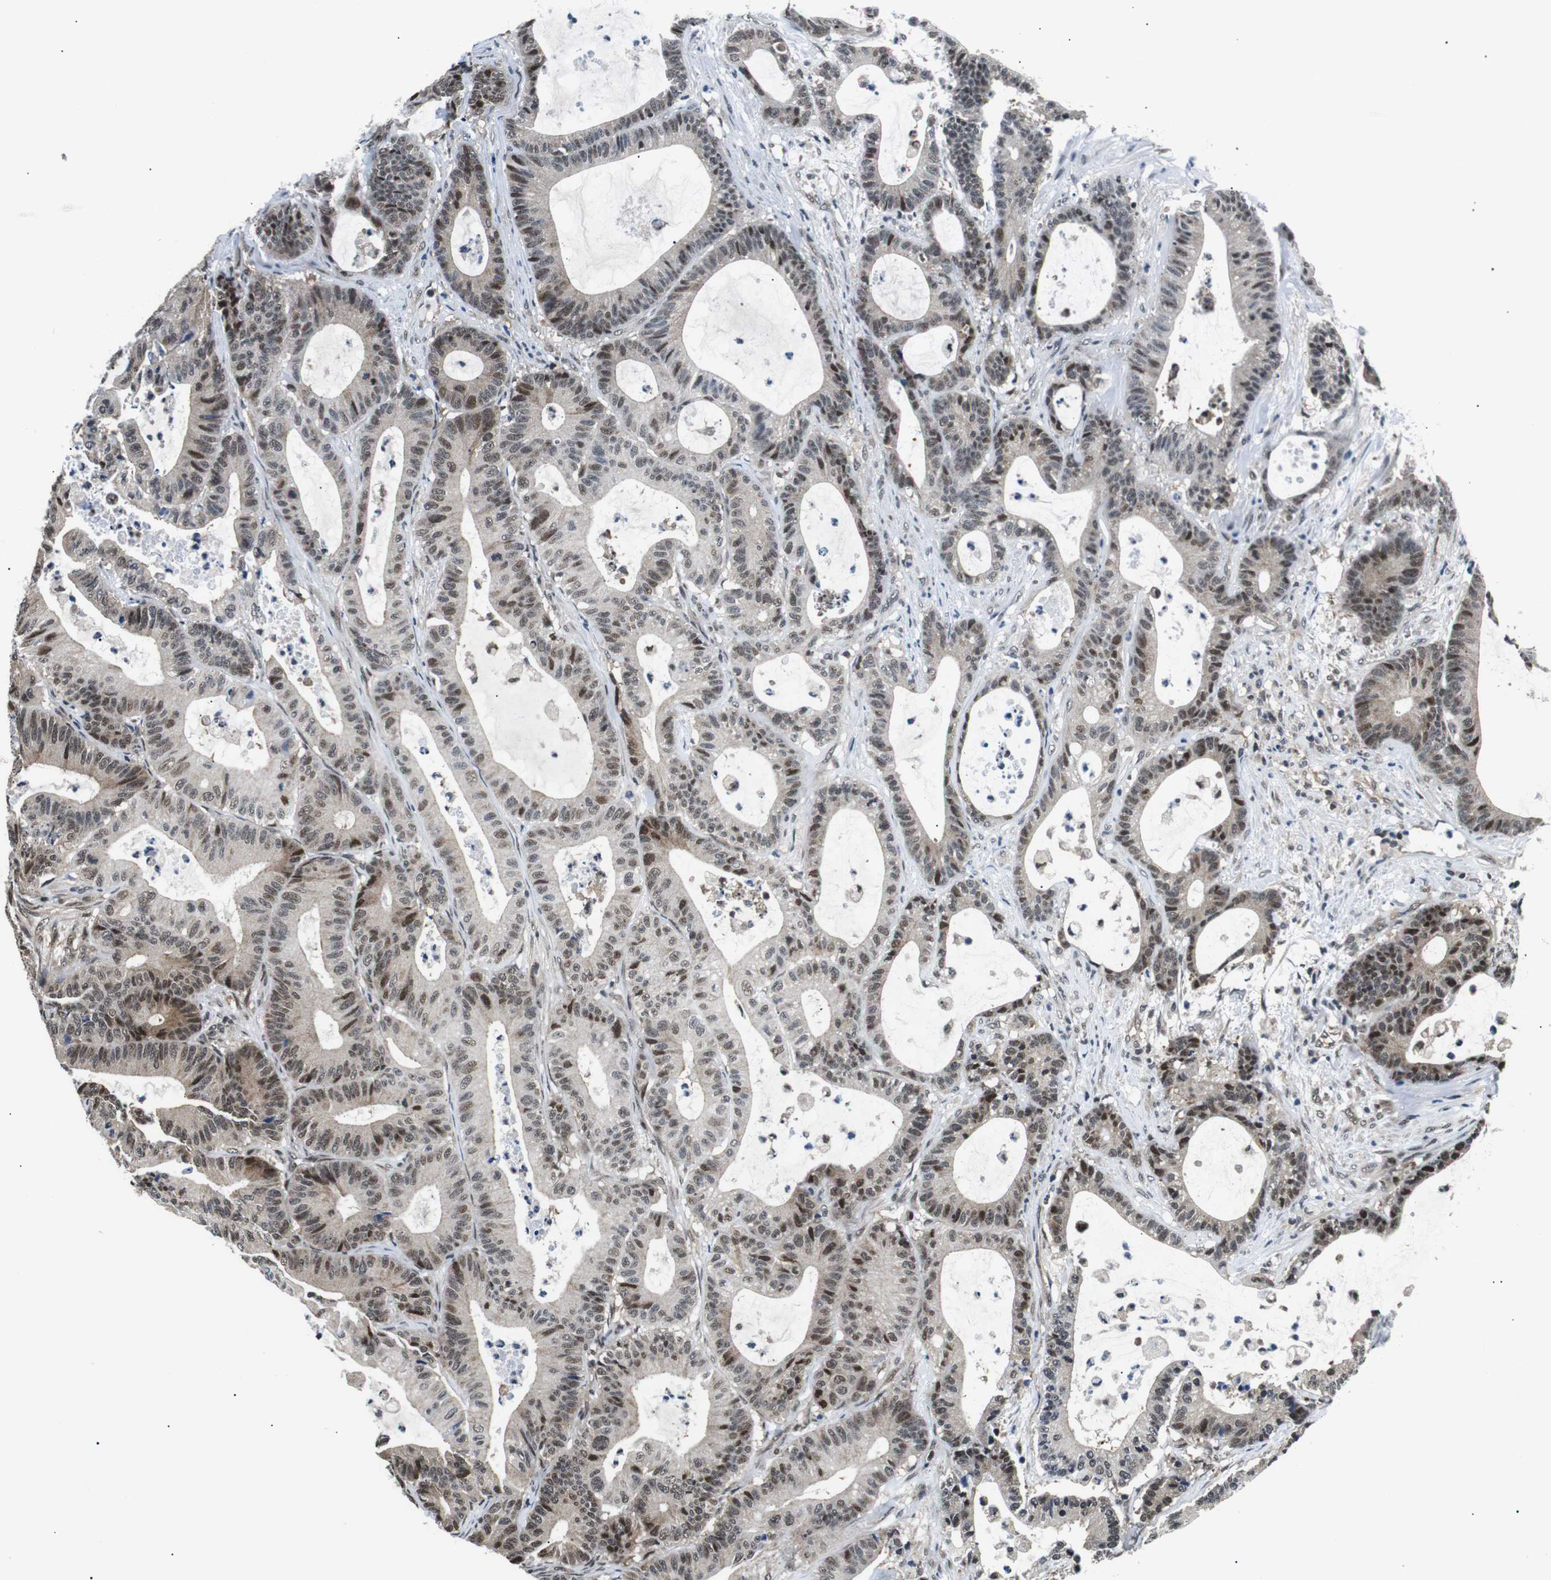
{"staining": {"intensity": "moderate", "quantity": "25%-75%", "location": "cytoplasmic/membranous,nuclear"}, "tissue": "colorectal cancer", "cell_type": "Tumor cells", "image_type": "cancer", "snomed": [{"axis": "morphology", "description": "Adenocarcinoma, NOS"}, {"axis": "topography", "description": "Colon"}], "caption": "Moderate cytoplasmic/membranous and nuclear positivity is present in about 25%-75% of tumor cells in colorectal cancer (adenocarcinoma). The staining was performed using DAB, with brown indicating positive protein expression. Nuclei are stained blue with hematoxylin.", "gene": "SKP1", "patient": {"sex": "female", "age": 84}}